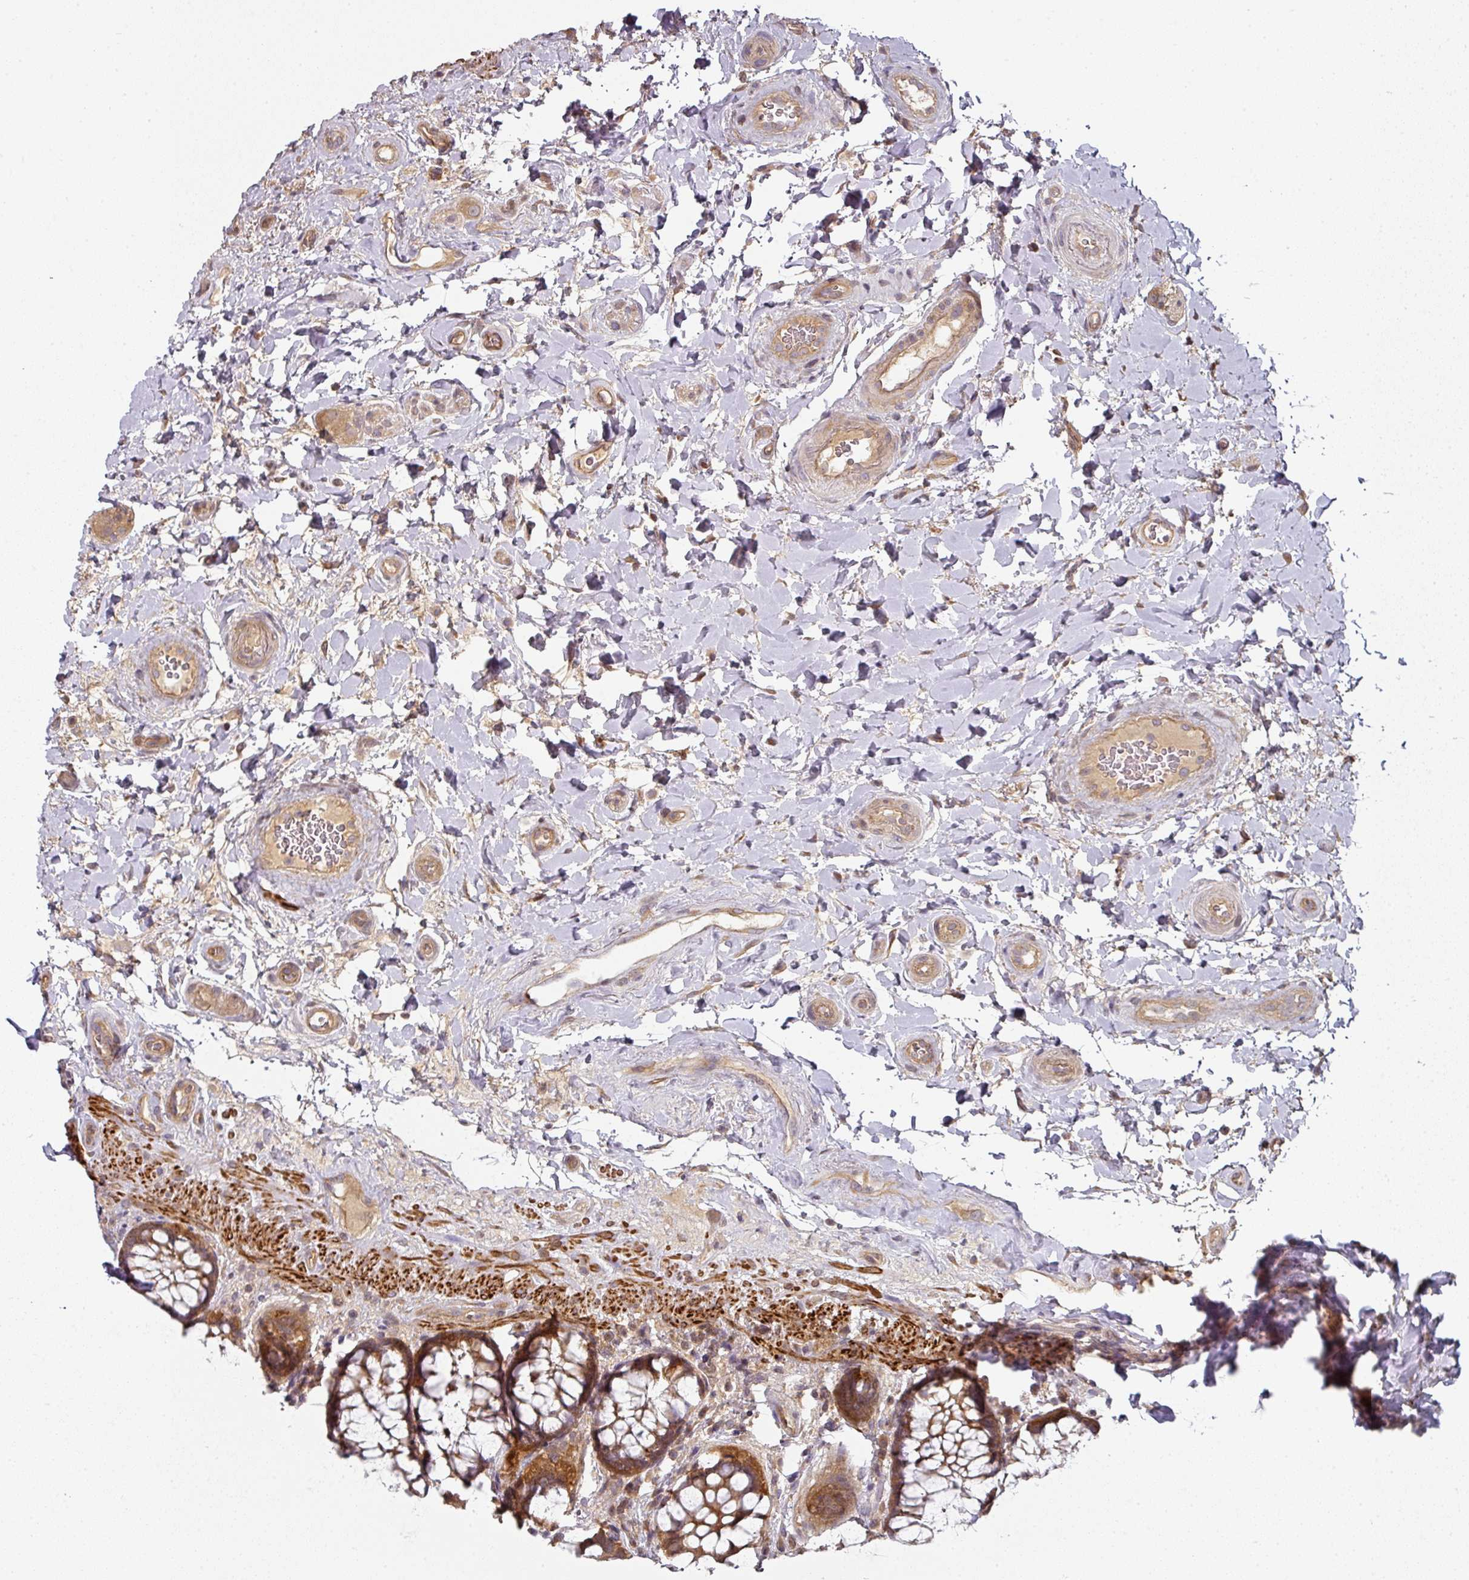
{"staining": {"intensity": "moderate", "quantity": ">75%", "location": "cytoplasmic/membranous"}, "tissue": "rectum", "cell_type": "Glandular cells", "image_type": "normal", "snomed": [{"axis": "morphology", "description": "Normal tissue, NOS"}, {"axis": "topography", "description": "Rectum"}], "caption": "Immunohistochemistry staining of normal rectum, which displays medium levels of moderate cytoplasmic/membranous expression in approximately >75% of glandular cells indicating moderate cytoplasmic/membranous protein staining. The staining was performed using DAB (brown) for protein detection and nuclei were counterstained in hematoxylin (blue).", "gene": "MAP2K2", "patient": {"sex": "female", "age": 58}}